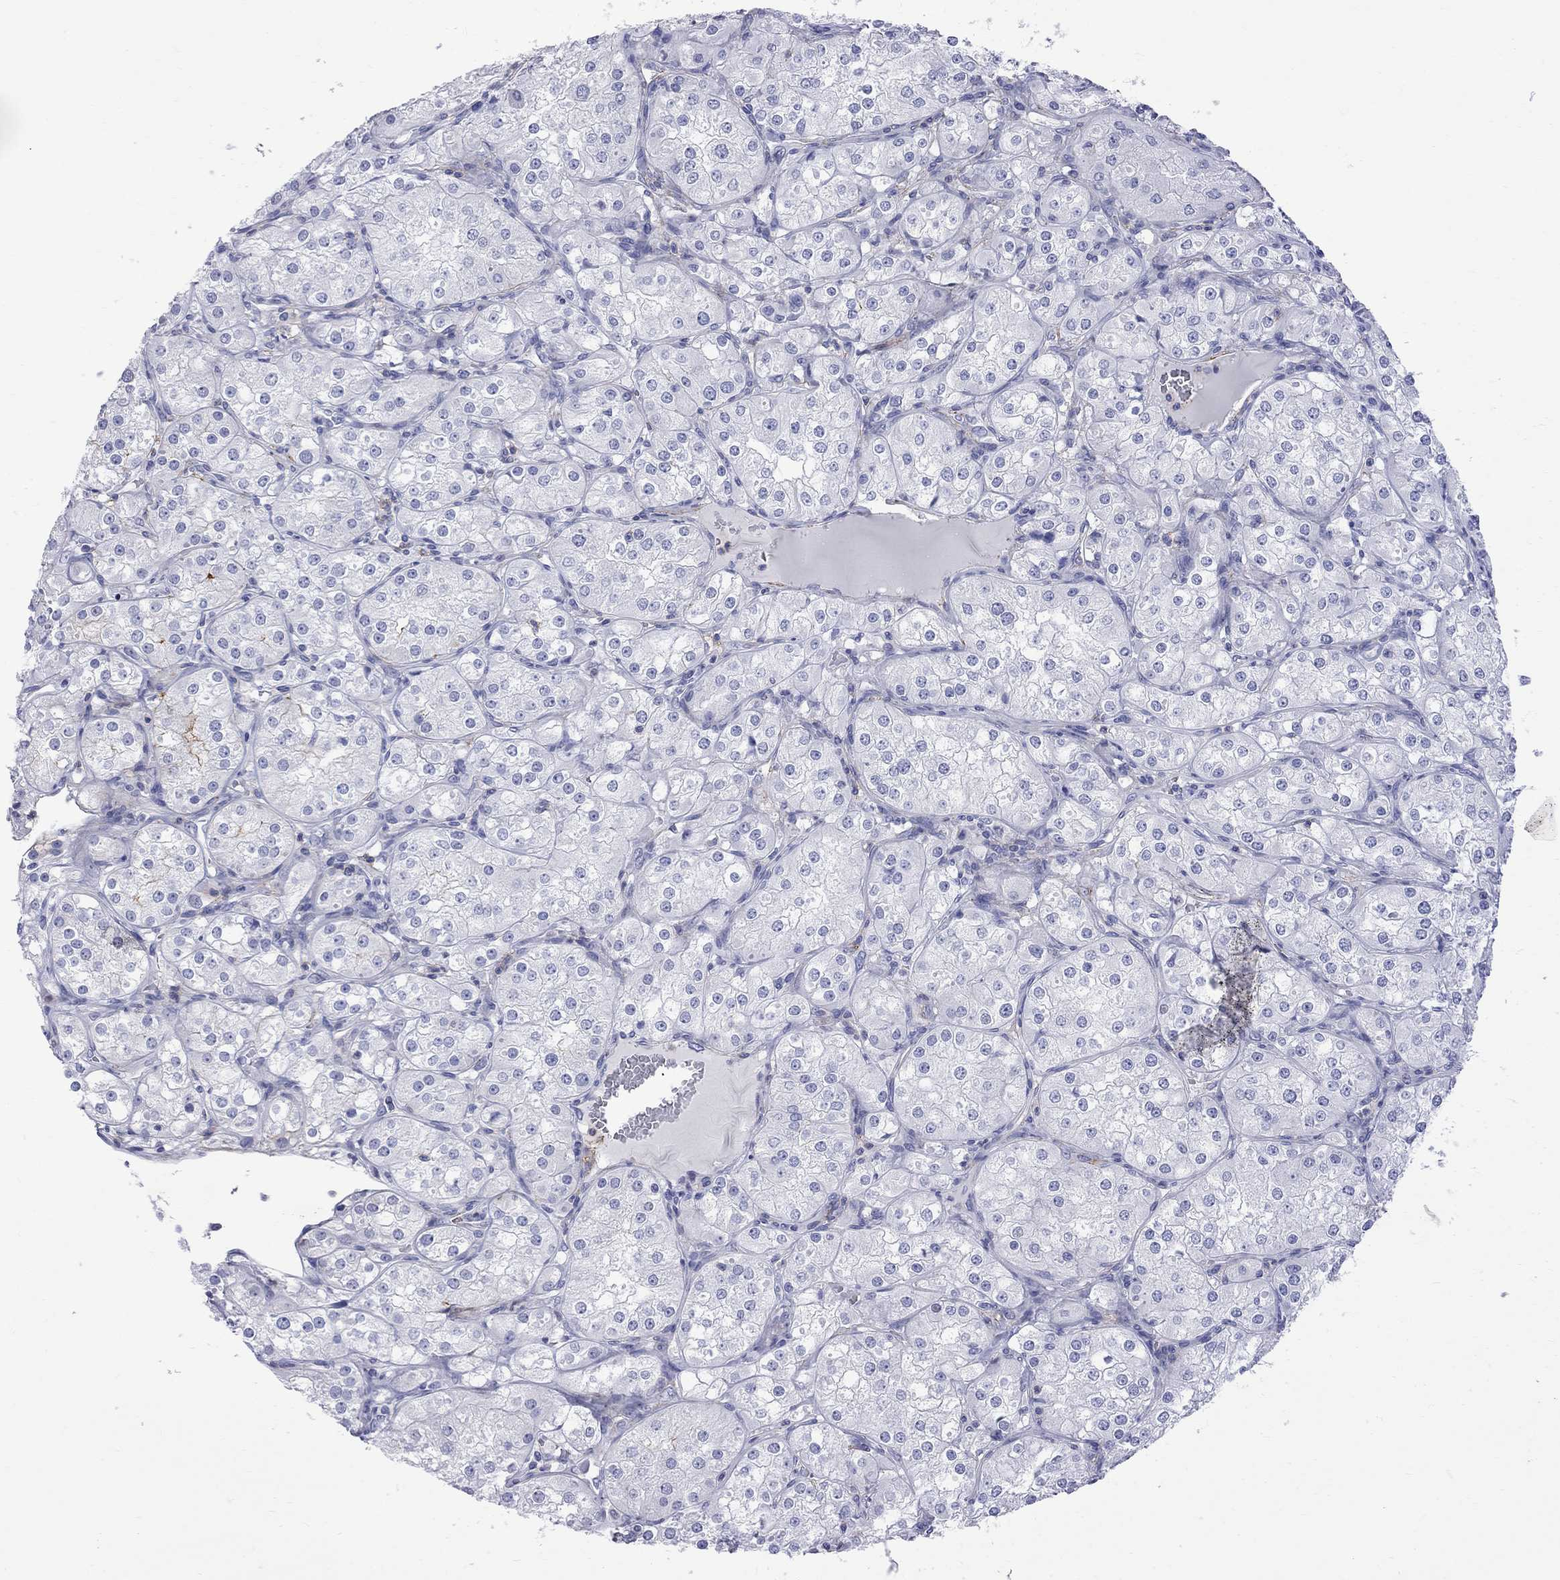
{"staining": {"intensity": "negative", "quantity": "none", "location": "none"}, "tissue": "renal cancer", "cell_type": "Tumor cells", "image_type": "cancer", "snomed": [{"axis": "morphology", "description": "Adenocarcinoma, NOS"}, {"axis": "topography", "description": "Kidney"}], "caption": "The histopathology image displays no staining of tumor cells in adenocarcinoma (renal).", "gene": "S100A3", "patient": {"sex": "male", "age": 77}}